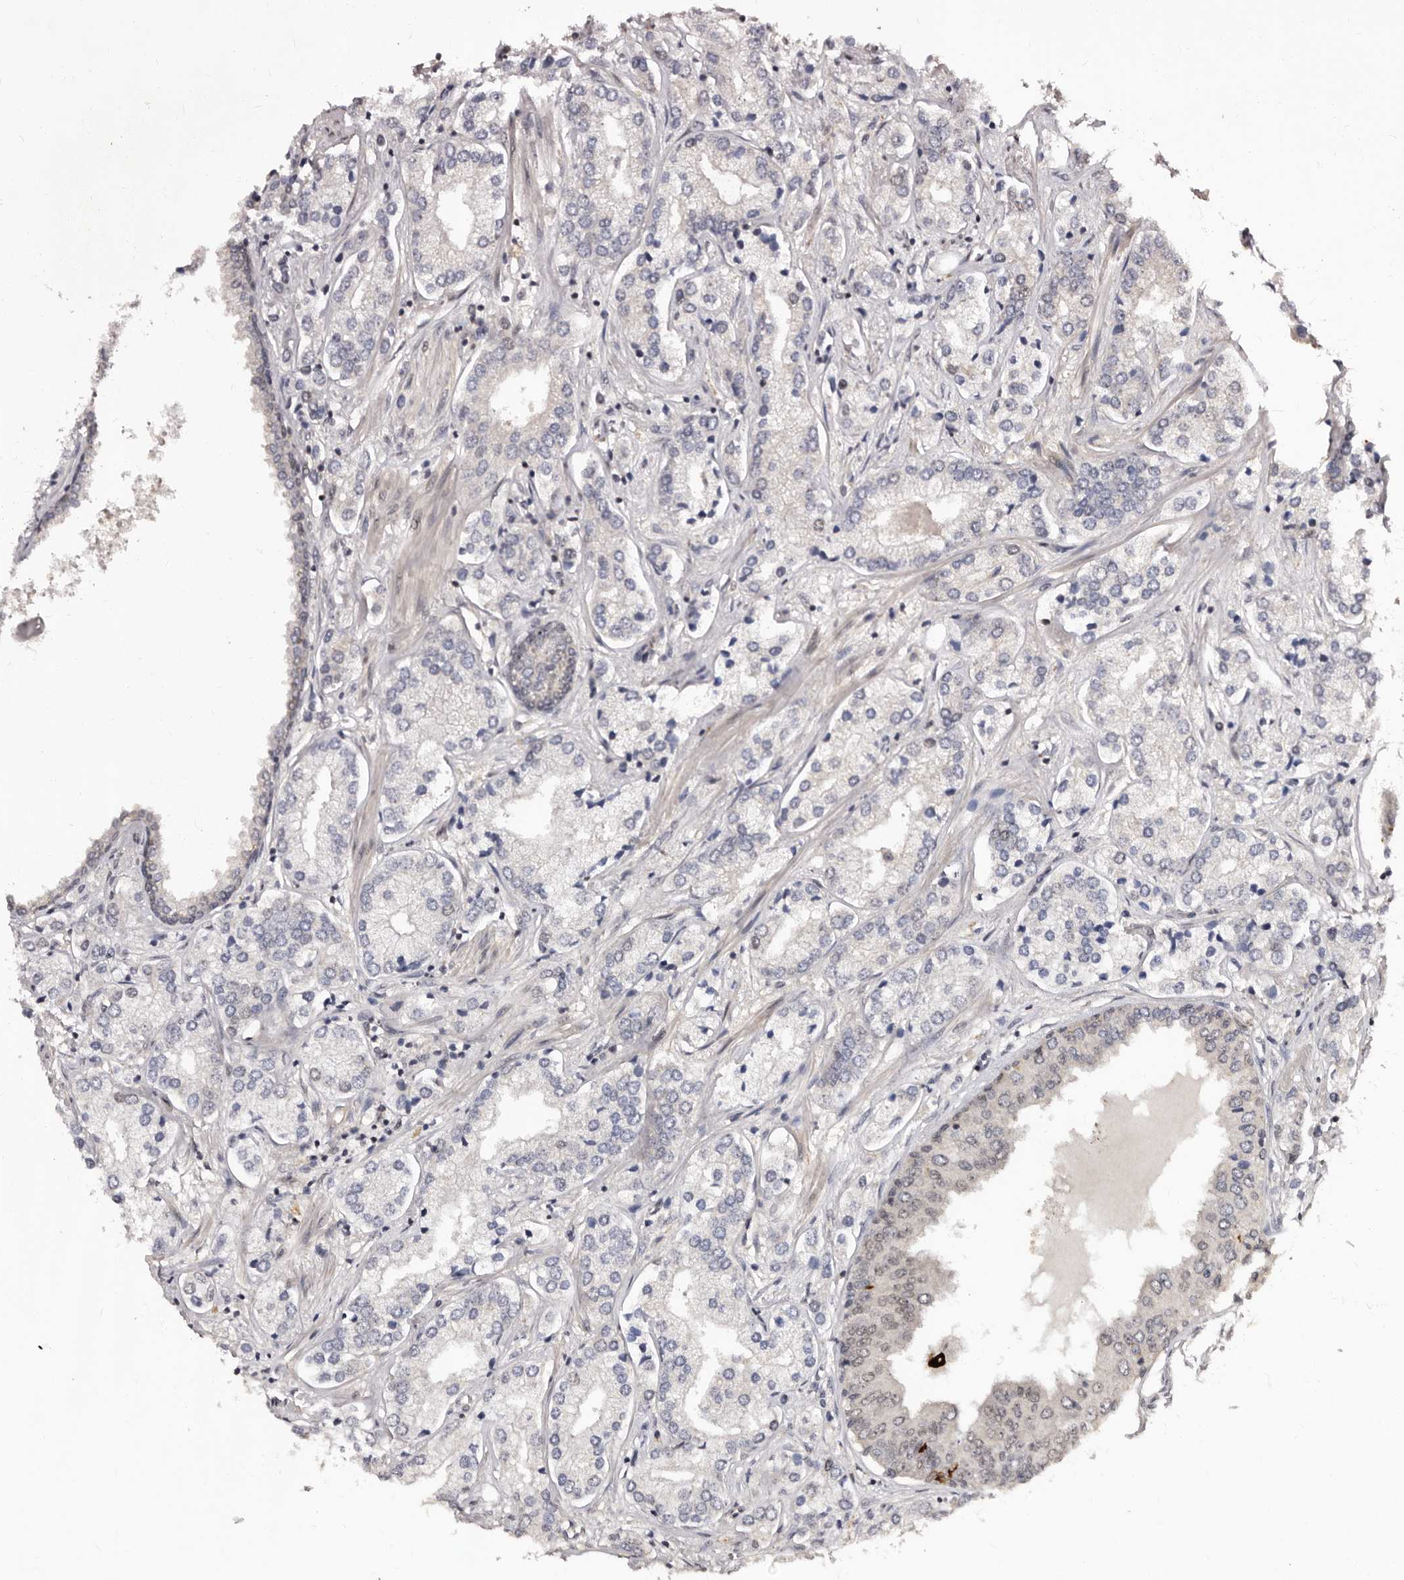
{"staining": {"intensity": "negative", "quantity": "none", "location": "none"}, "tissue": "prostate cancer", "cell_type": "Tumor cells", "image_type": "cancer", "snomed": [{"axis": "morphology", "description": "Adenocarcinoma, High grade"}, {"axis": "topography", "description": "Prostate"}], "caption": "Prostate cancer (high-grade adenocarcinoma) stained for a protein using IHC exhibits no expression tumor cells.", "gene": "TBC1D22B", "patient": {"sex": "male", "age": 66}}